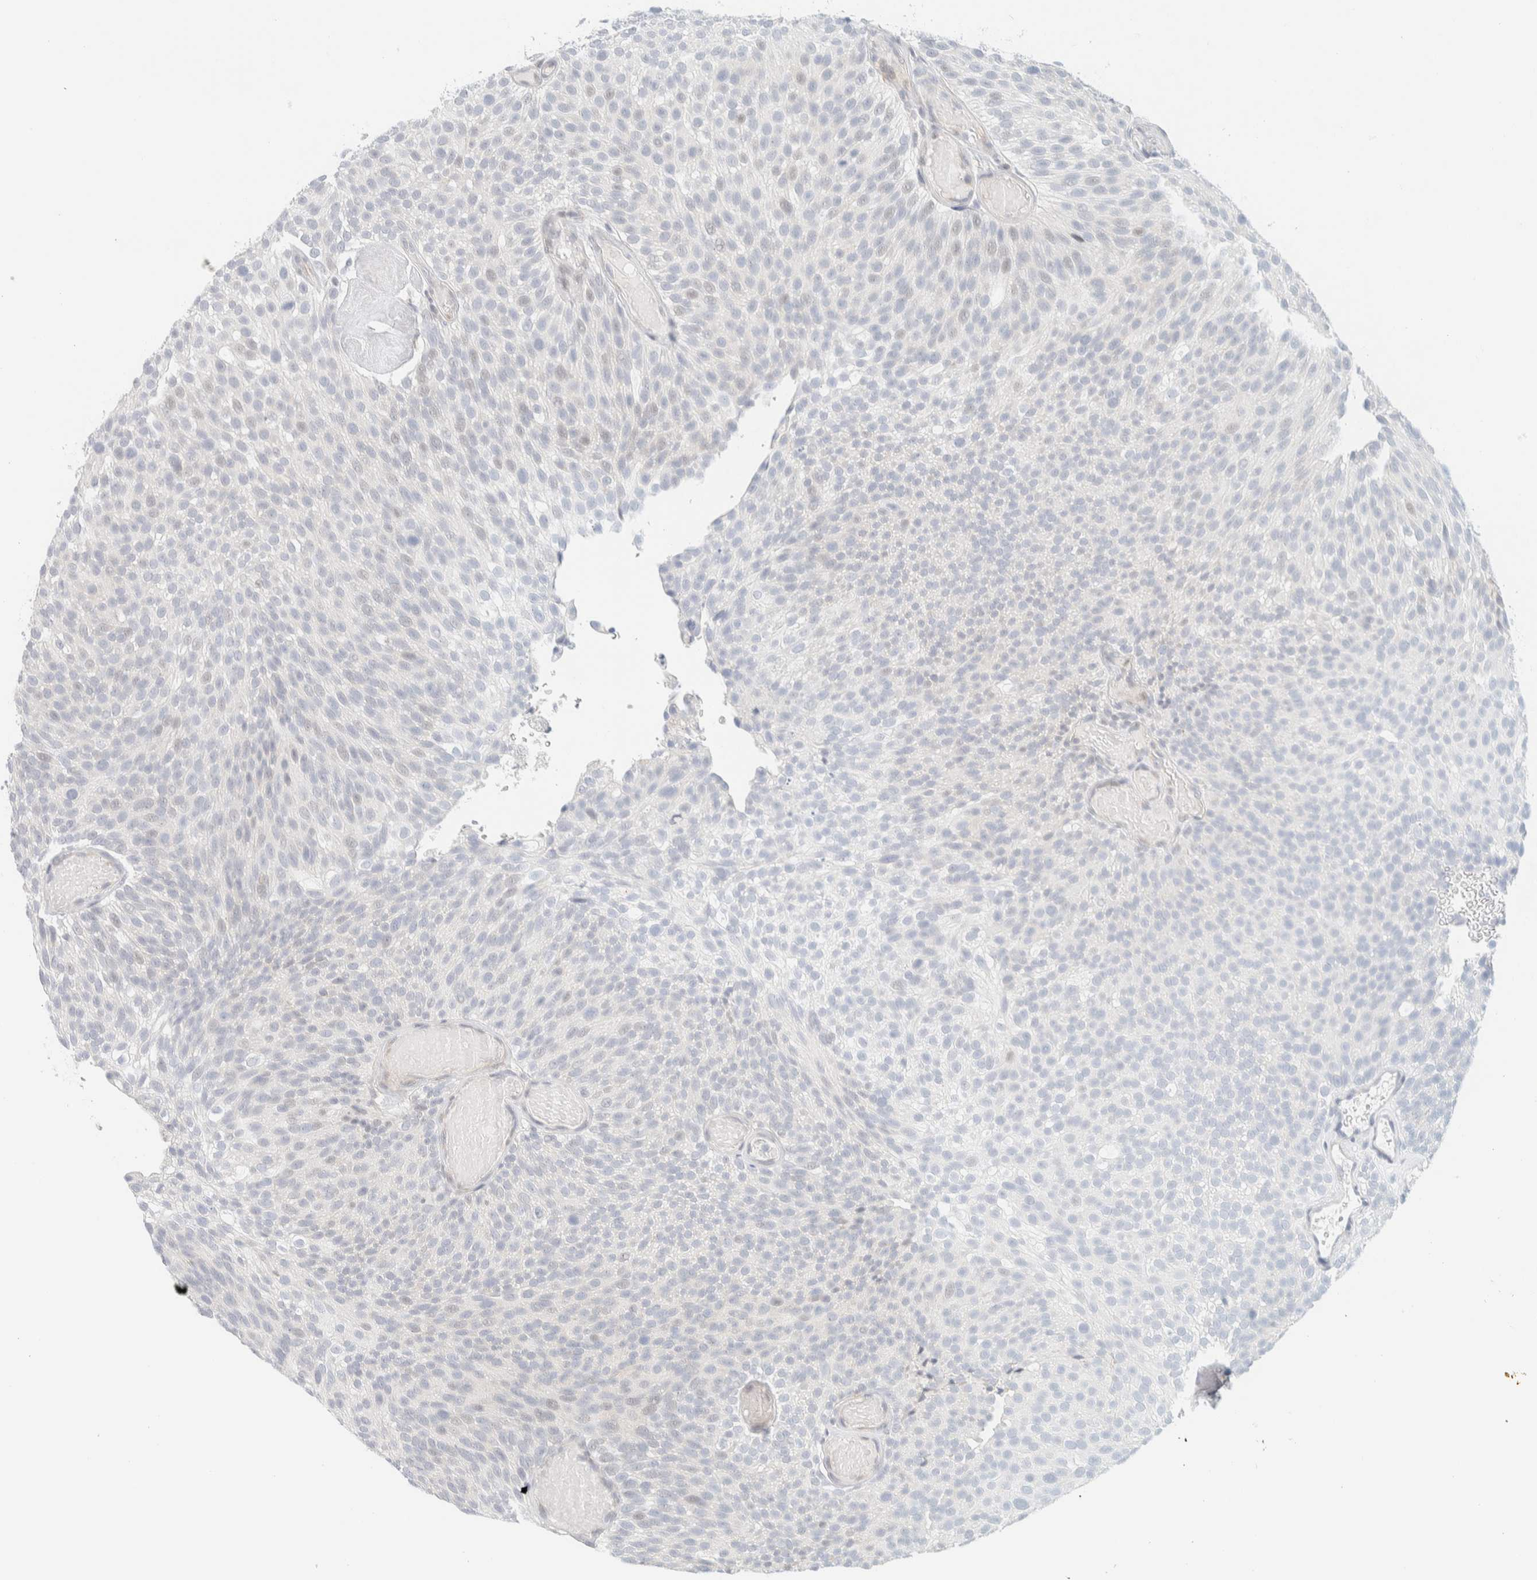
{"staining": {"intensity": "negative", "quantity": "none", "location": "none"}, "tissue": "urothelial cancer", "cell_type": "Tumor cells", "image_type": "cancer", "snomed": [{"axis": "morphology", "description": "Urothelial carcinoma, Low grade"}, {"axis": "topography", "description": "Urinary bladder"}], "caption": "Human urothelial cancer stained for a protein using immunohistochemistry (IHC) shows no positivity in tumor cells.", "gene": "SPNS3", "patient": {"sex": "male", "age": 78}}